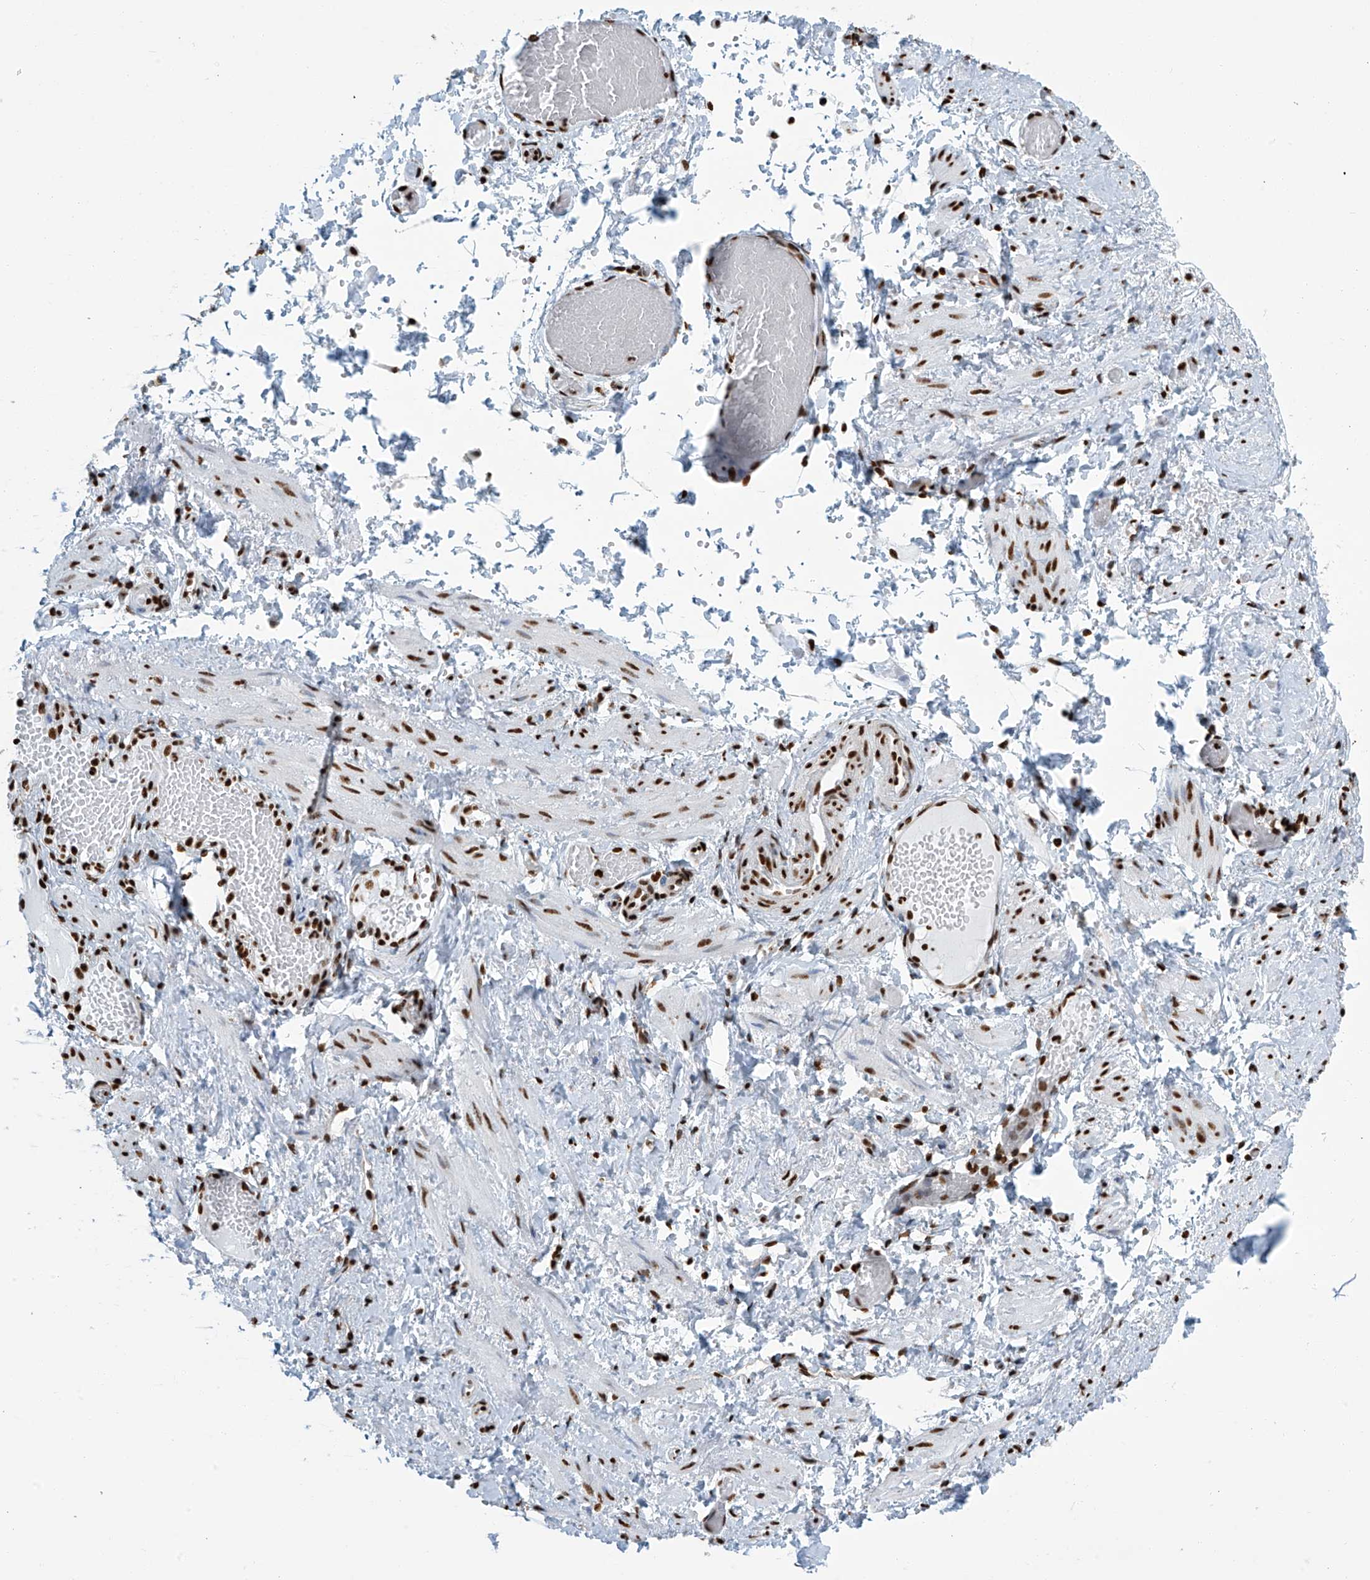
{"staining": {"intensity": "moderate", "quantity": ">75%", "location": "nuclear"}, "tissue": "adipose tissue", "cell_type": "Adipocytes", "image_type": "normal", "snomed": [{"axis": "morphology", "description": "Normal tissue, NOS"}, {"axis": "topography", "description": "Smooth muscle"}, {"axis": "topography", "description": "Peripheral nerve tissue"}], "caption": "This is an image of IHC staining of benign adipose tissue, which shows moderate positivity in the nuclear of adipocytes.", "gene": "ENSG00000257390", "patient": {"sex": "female", "age": 39}}